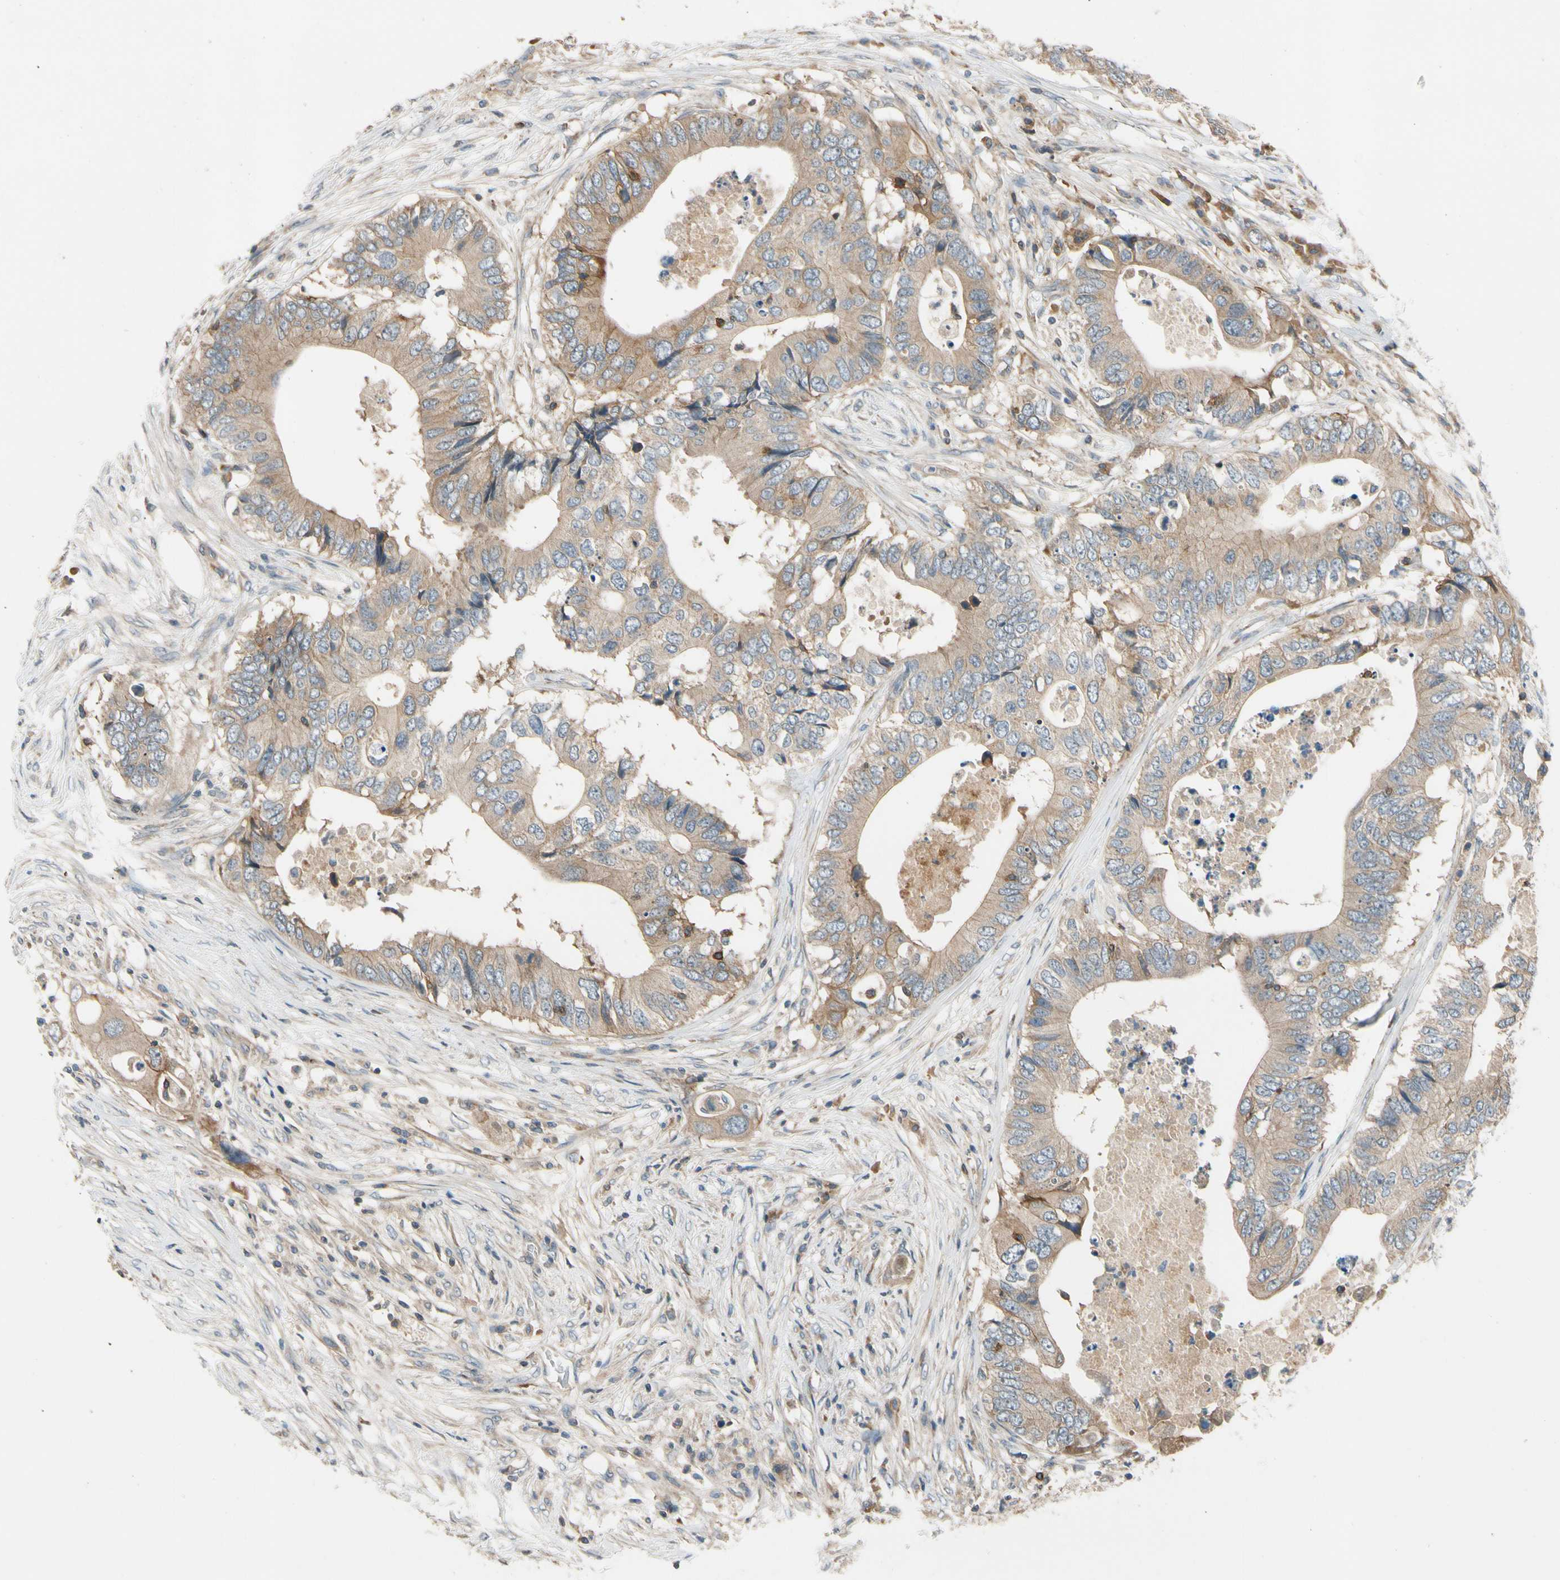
{"staining": {"intensity": "weak", "quantity": ">75%", "location": "cytoplasmic/membranous"}, "tissue": "colorectal cancer", "cell_type": "Tumor cells", "image_type": "cancer", "snomed": [{"axis": "morphology", "description": "Adenocarcinoma, NOS"}, {"axis": "topography", "description": "Colon"}], "caption": "IHC histopathology image of human colorectal cancer (adenocarcinoma) stained for a protein (brown), which exhibits low levels of weak cytoplasmic/membranous staining in about >75% of tumor cells.", "gene": "MST1R", "patient": {"sex": "male", "age": 71}}